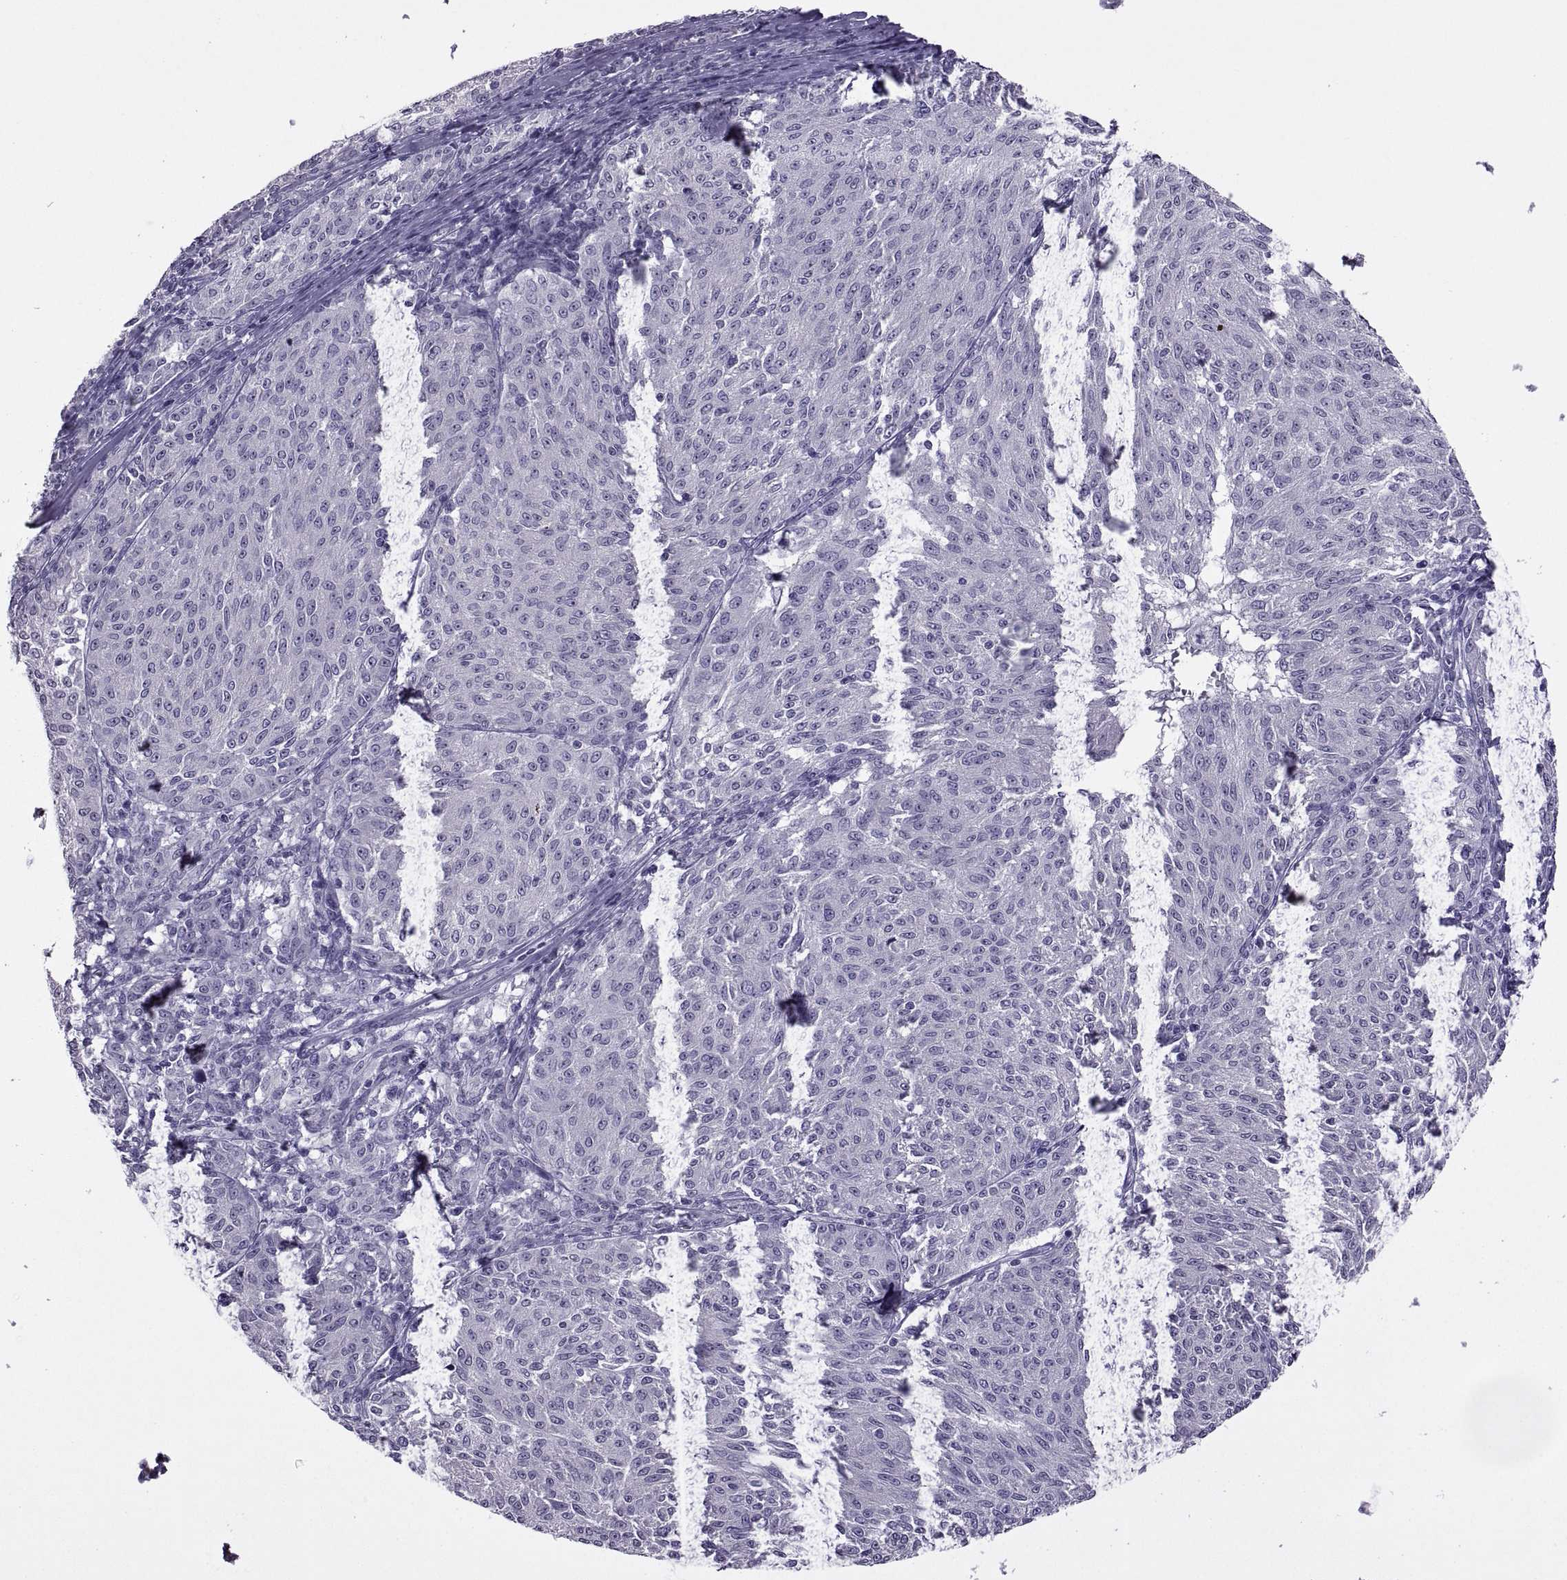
{"staining": {"intensity": "negative", "quantity": "none", "location": "none"}, "tissue": "melanoma", "cell_type": "Tumor cells", "image_type": "cancer", "snomed": [{"axis": "morphology", "description": "Malignant melanoma, NOS"}, {"axis": "topography", "description": "Skin"}], "caption": "This is an IHC micrograph of human melanoma. There is no positivity in tumor cells.", "gene": "ASIC2", "patient": {"sex": "female", "age": 72}}